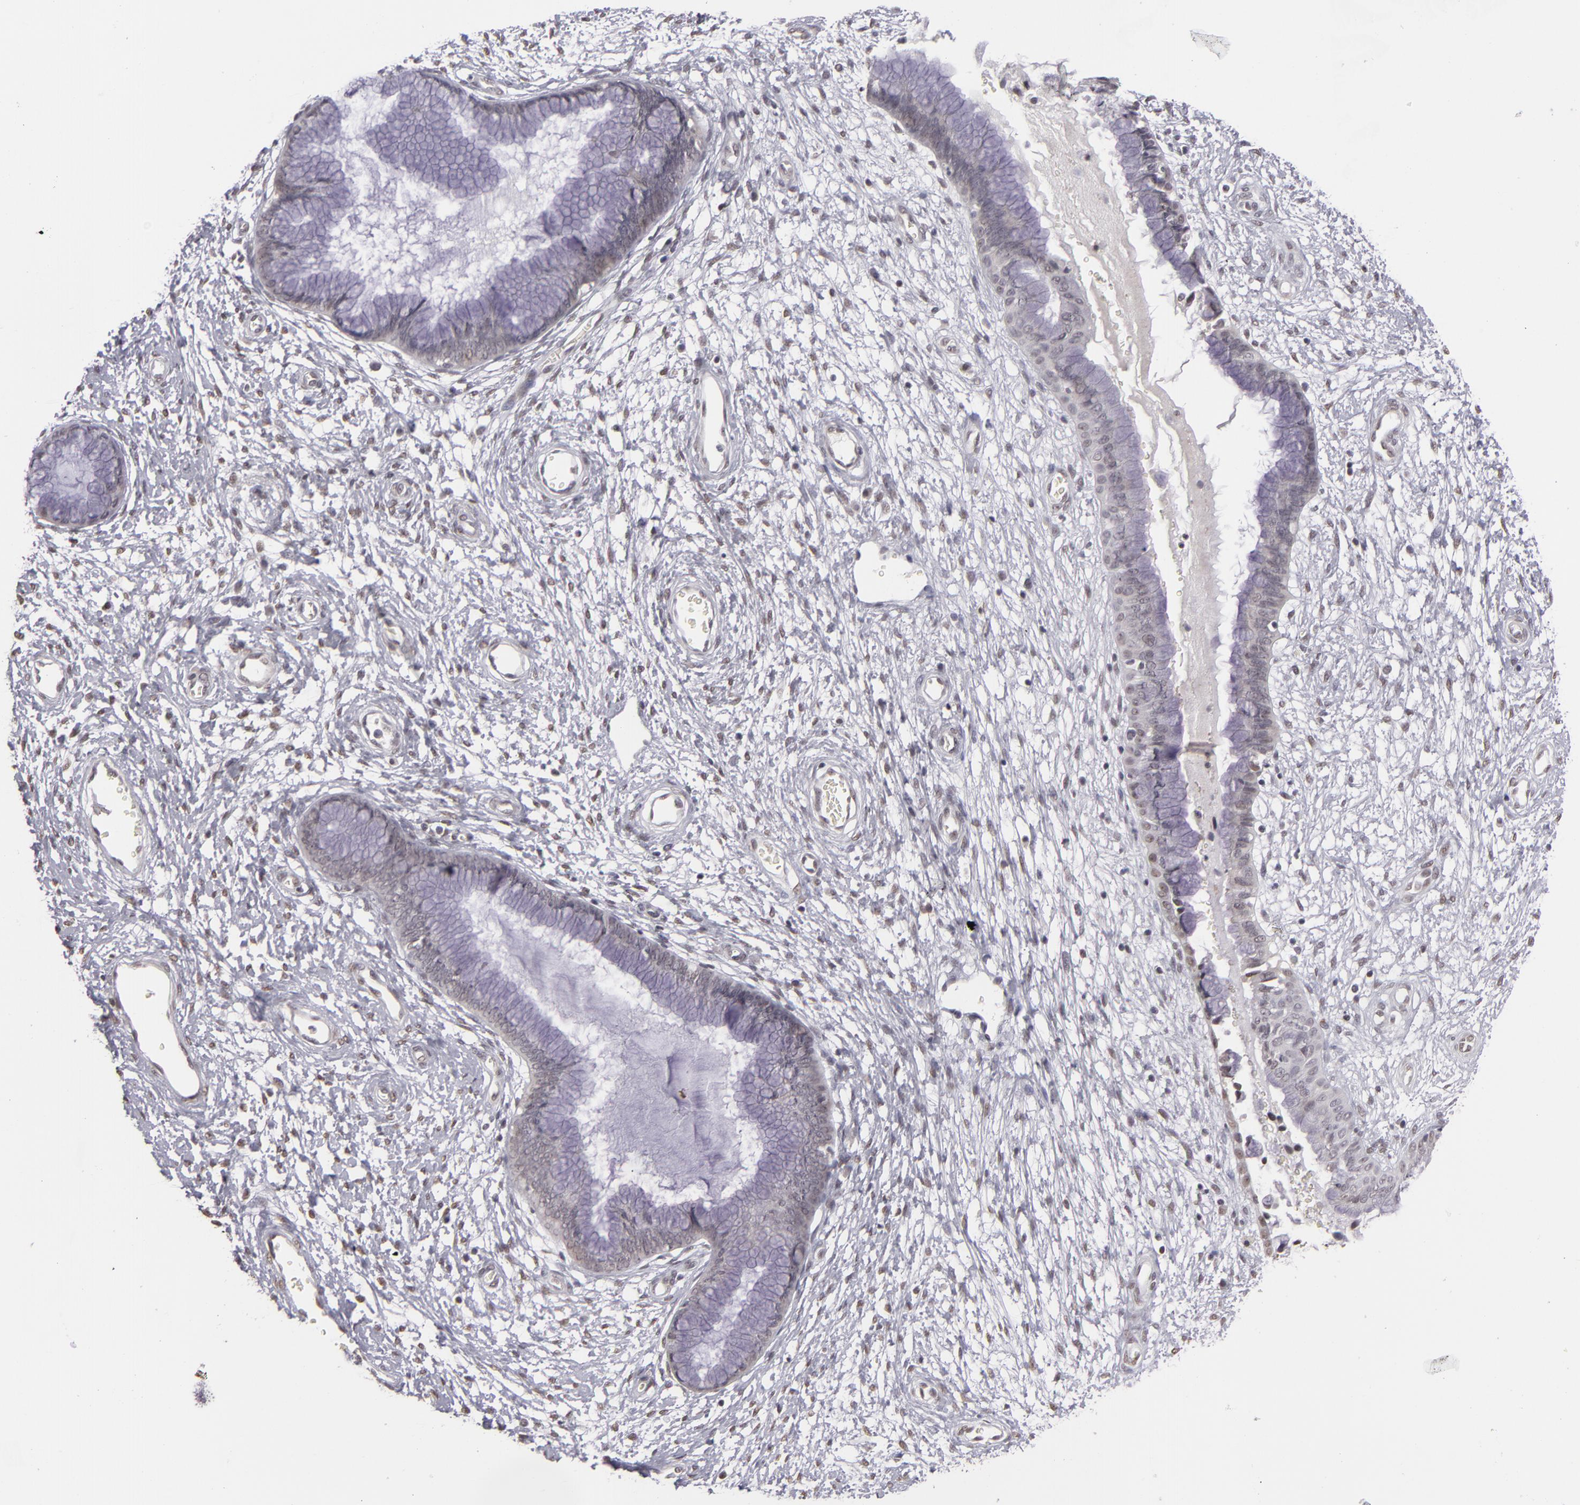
{"staining": {"intensity": "negative", "quantity": "none", "location": "none"}, "tissue": "cervix", "cell_type": "Glandular cells", "image_type": "normal", "snomed": [{"axis": "morphology", "description": "Normal tissue, NOS"}, {"axis": "topography", "description": "Cervix"}], "caption": "Micrograph shows no significant protein positivity in glandular cells of normal cervix.", "gene": "RRP7A", "patient": {"sex": "female", "age": 55}}